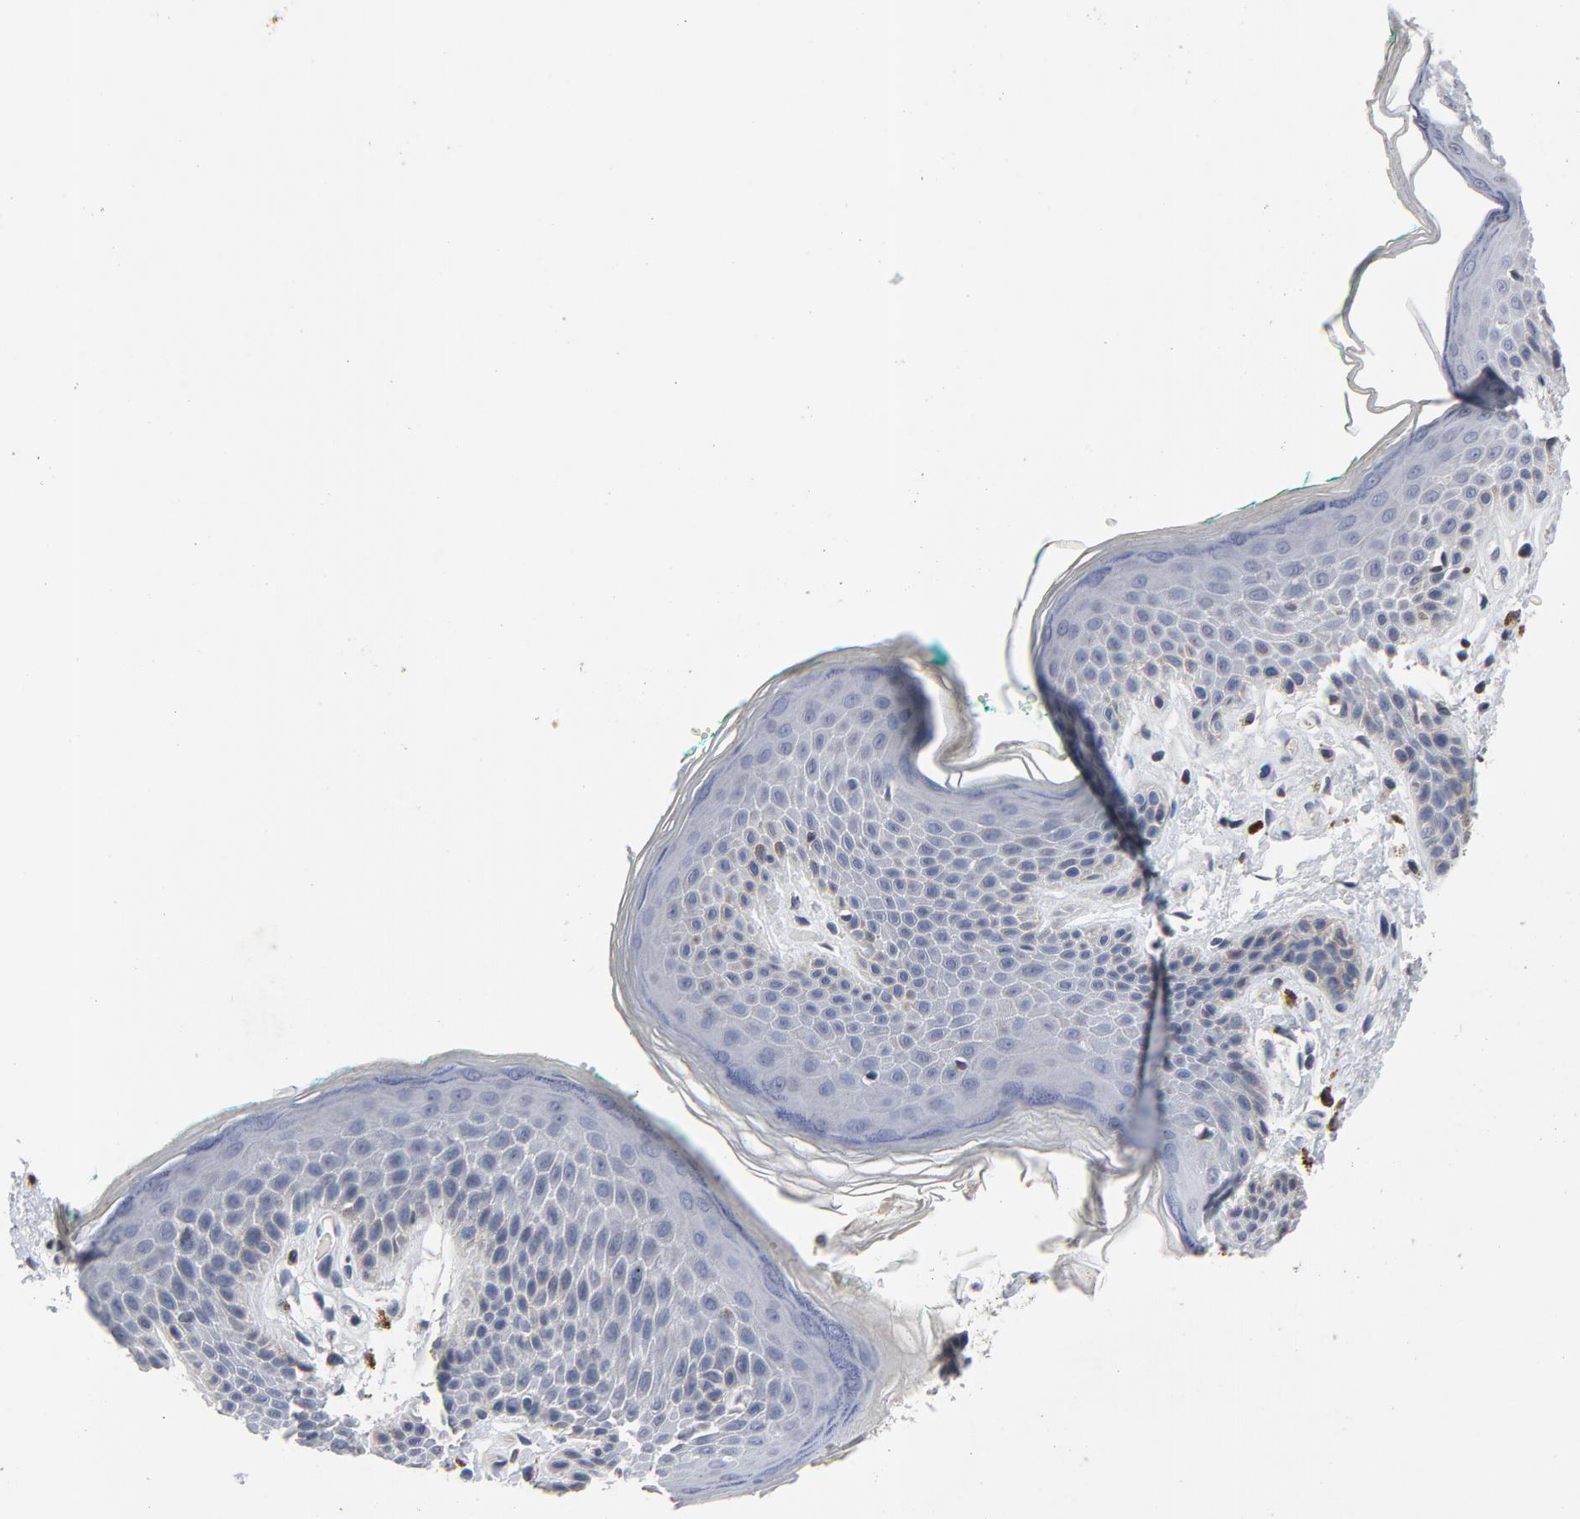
{"staining": {"intensity": "negative", "quantity": "none", "location": "none"}, "tissue": "skin", "cell_type": "Epidermal cells", "image_type": "normal", "snomed": [{"axis": "morphology", "description": "Normal tissue, NOS"}, {"axis": "topography", "description": "Anal"}], "caption": "High power microscopy histopathology image of an immunohistochemistry (IHC) micrograph of unremarkable skin, revealing no significant positivity in epidermal cells.", "gene": "TCL1A", "patient": {"sex": "male", "age": 74}}